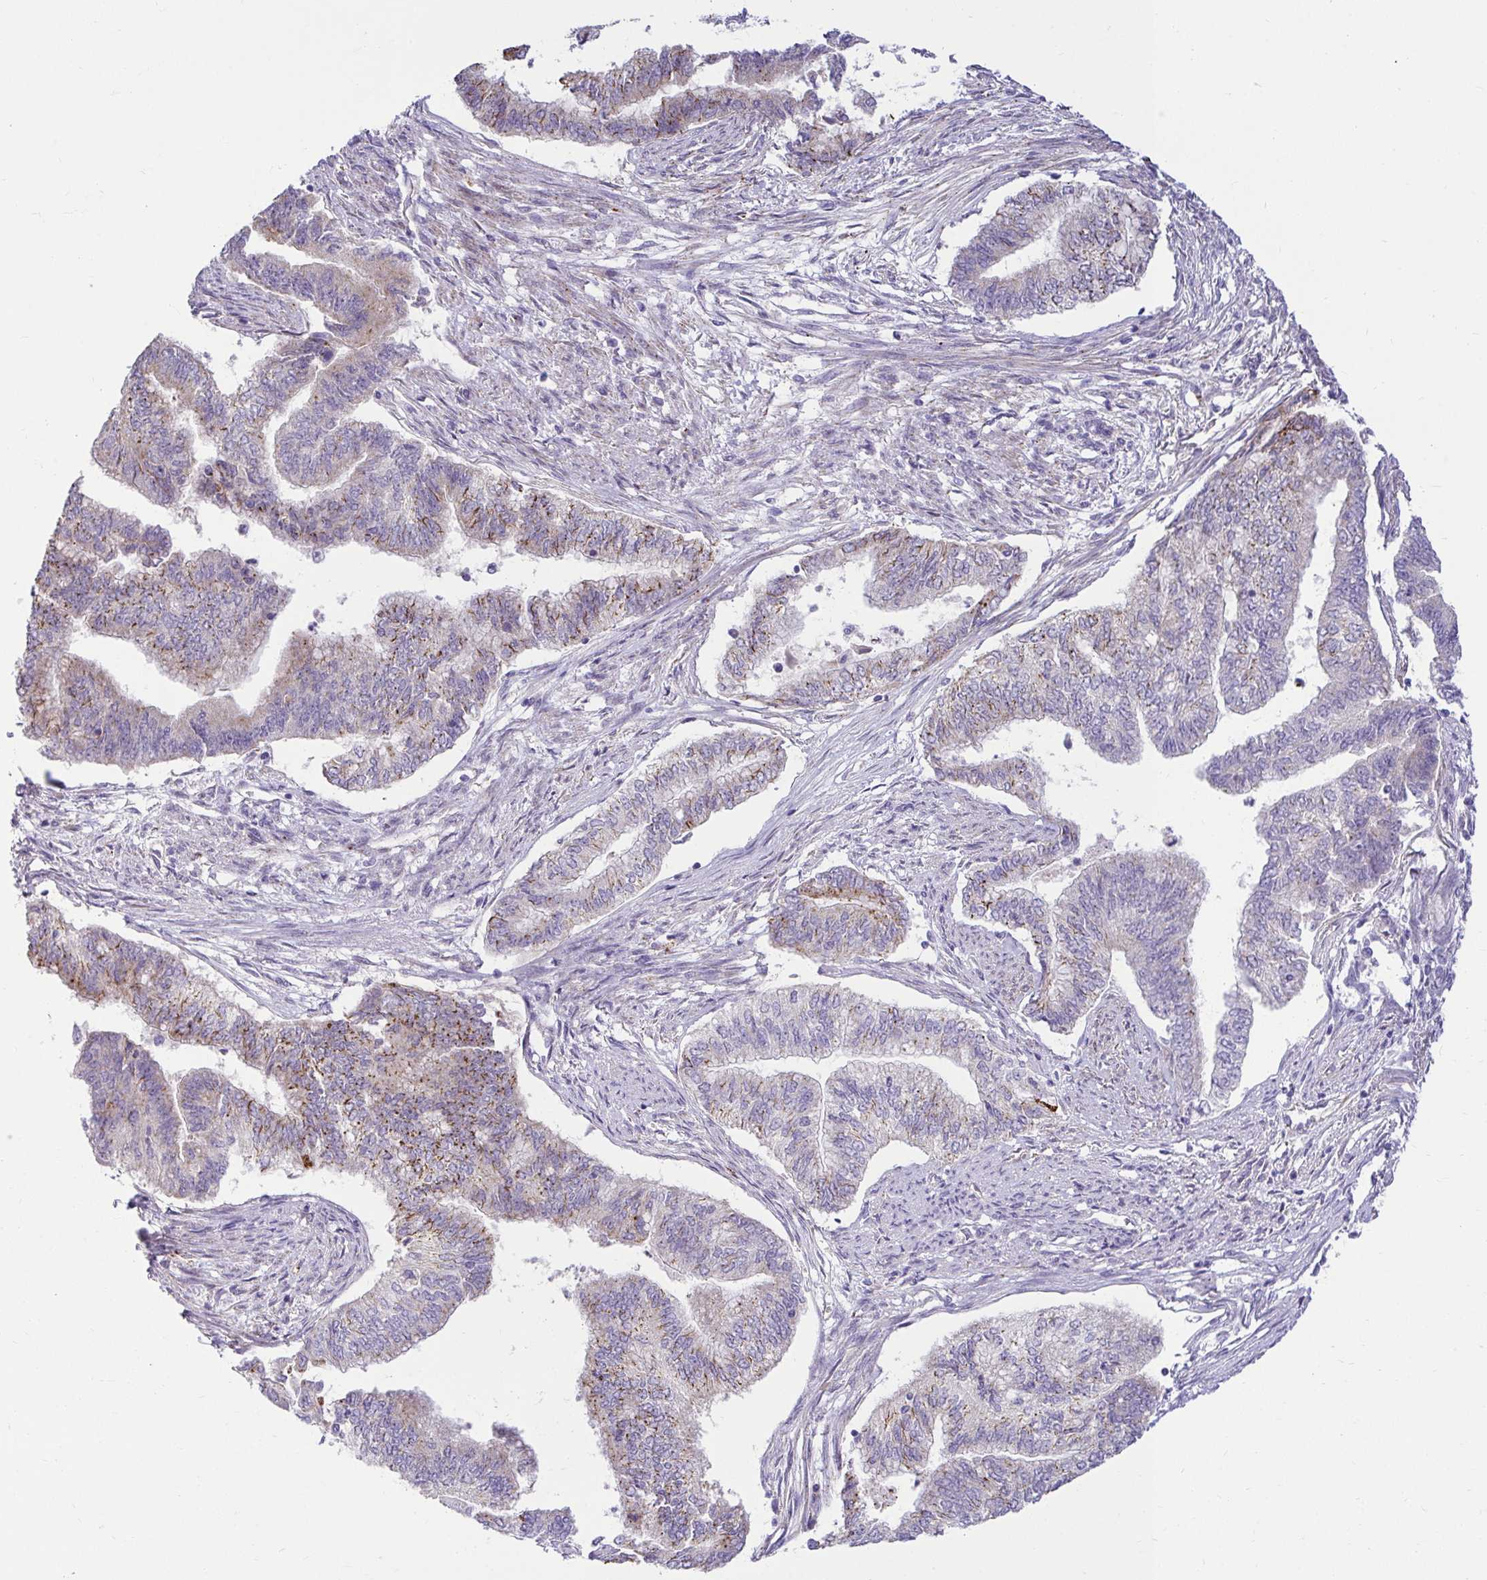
{"staining": {"intensity": "moderate", "quantity": "25%-75%", "location": "cytoplasmic/membranous"}, "tissue": "endometrial cancer", "cell_type": "Tumor cells", "image_type": "cancer", "snomed": [{"axis": "morphology", "description": "Adenocarcinoma, NOS"}, {"axis": "topography", "description": "Endometrium"}], "caption": "Moderate cytoplasmic/membranous expression is appreciated in about 25%-75% of tumor cells in adenocarcinoma (endometrial).", "gene": "PKN3", "patient": {"sex": "female", "age": 65}}